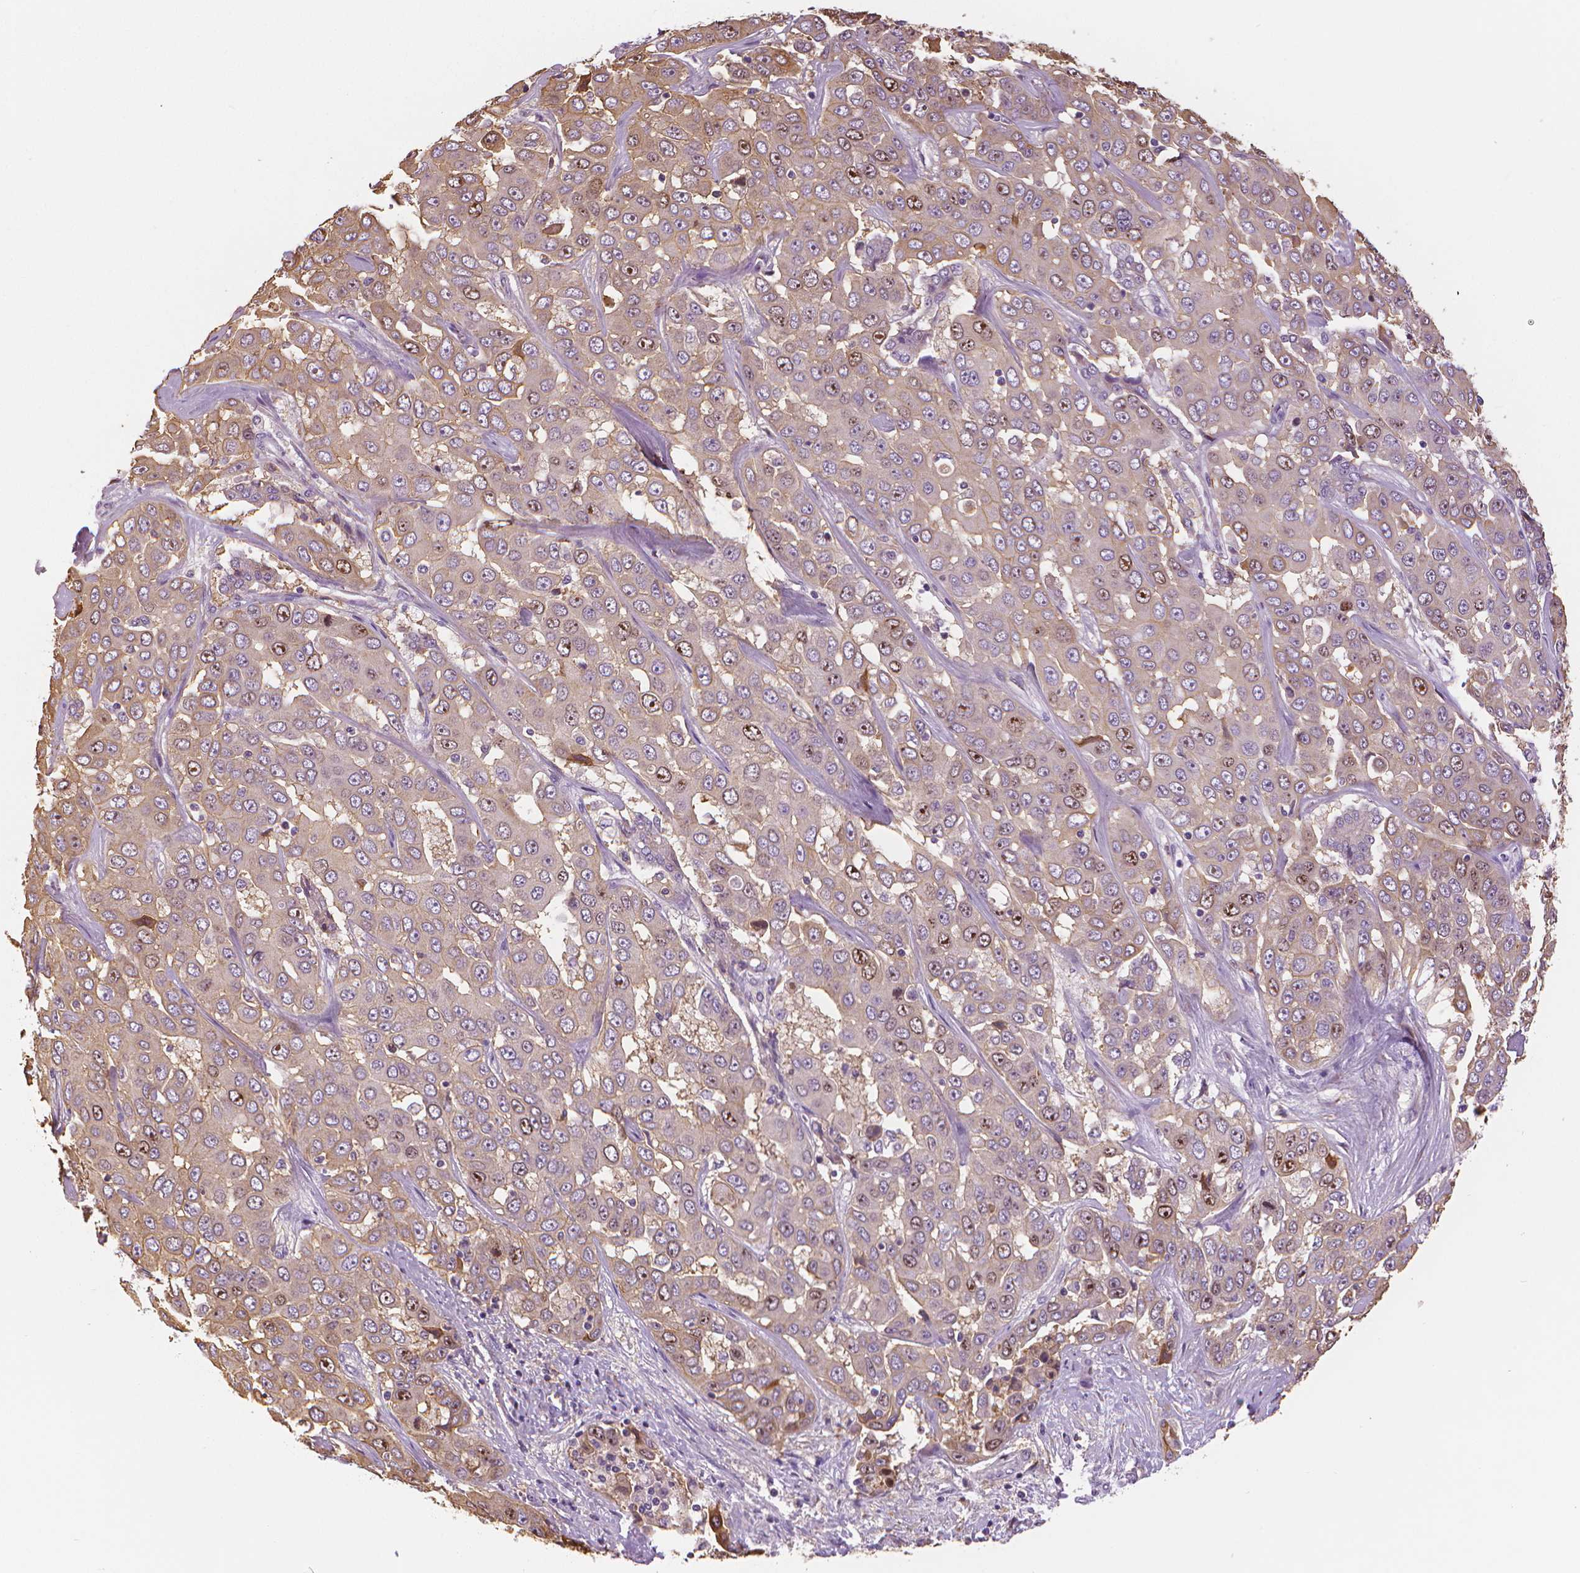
{"staining": {"intensity": "strong", "quantity": "25%-75%", "location": "nuclear"}, "tissue": "liver cancer", "cell_type": "Tumor cells", "image_type": "cancer", "snomed": [{"axis": "morphology", "description": "Cholangiocarcinoma"}, {"axis": "topography", "description": "Liver"}], "caption": "A photomicrograph showing strong nuclear positivity in approximately 25%-75% of tumor cells in liver cancer (cholangiocarcinoma), as visualized by brown immunohistochemical staining.", "gene": "MKI67", "patient": {"sex": "female", "age": 52}}